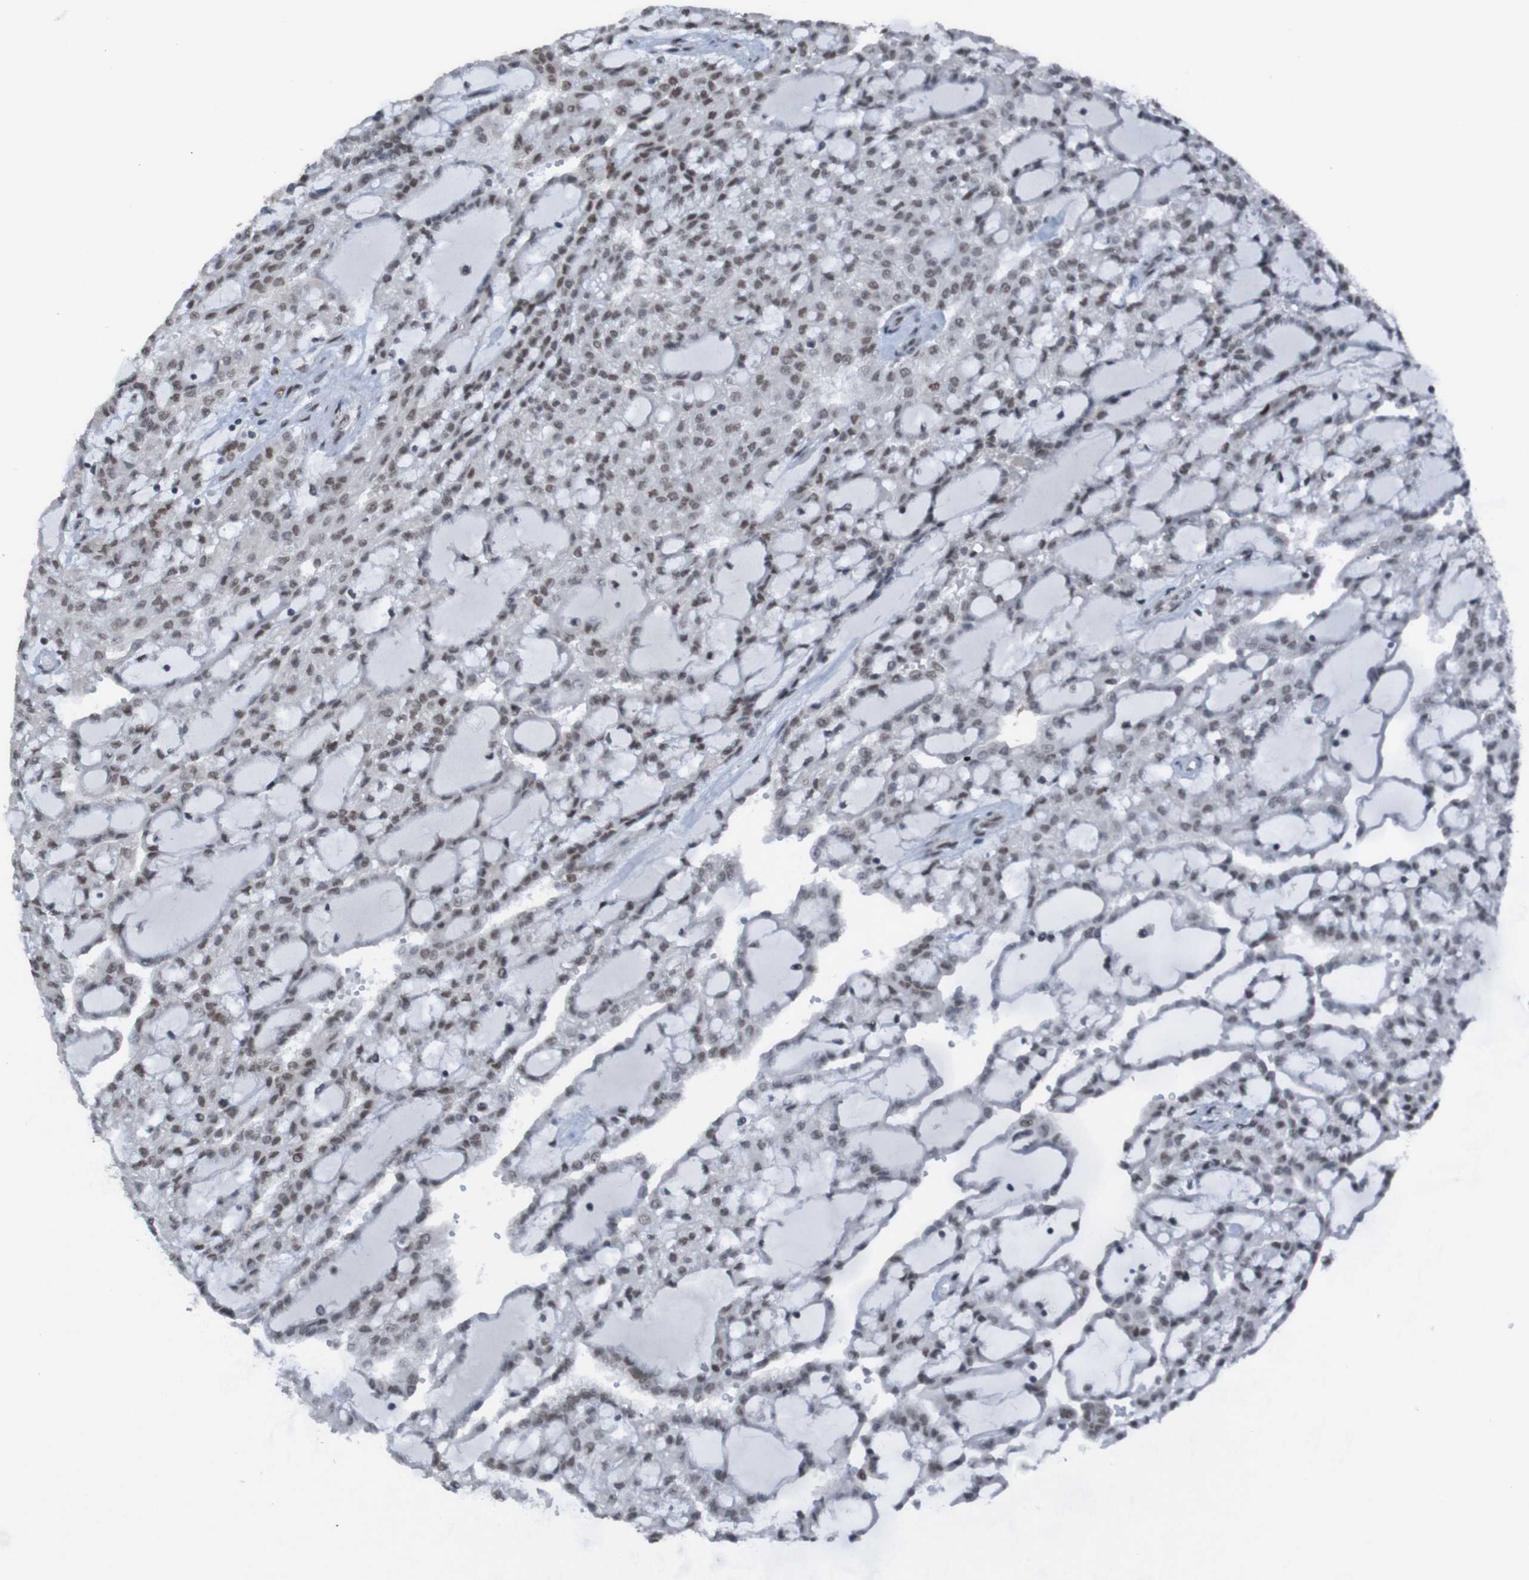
{"staining": {"intensity": "moderate", "quantity": ">75%", "location": "nuclear"}, "tissue": "renal cancer", "cell_type": "Tumor cells", "image_type": "cancer", "snomed": [{"axis": "morphology", "description": "Adenocarcinoma, NOS"}, {"axis": "topography", "description": "Kidney"}], "caption": "Moderate nuclear staining is seen in about >75% of tumor cells in renal cancer.", "gene": "PHF2", "patient": {"sex": "male", "age": 63}}